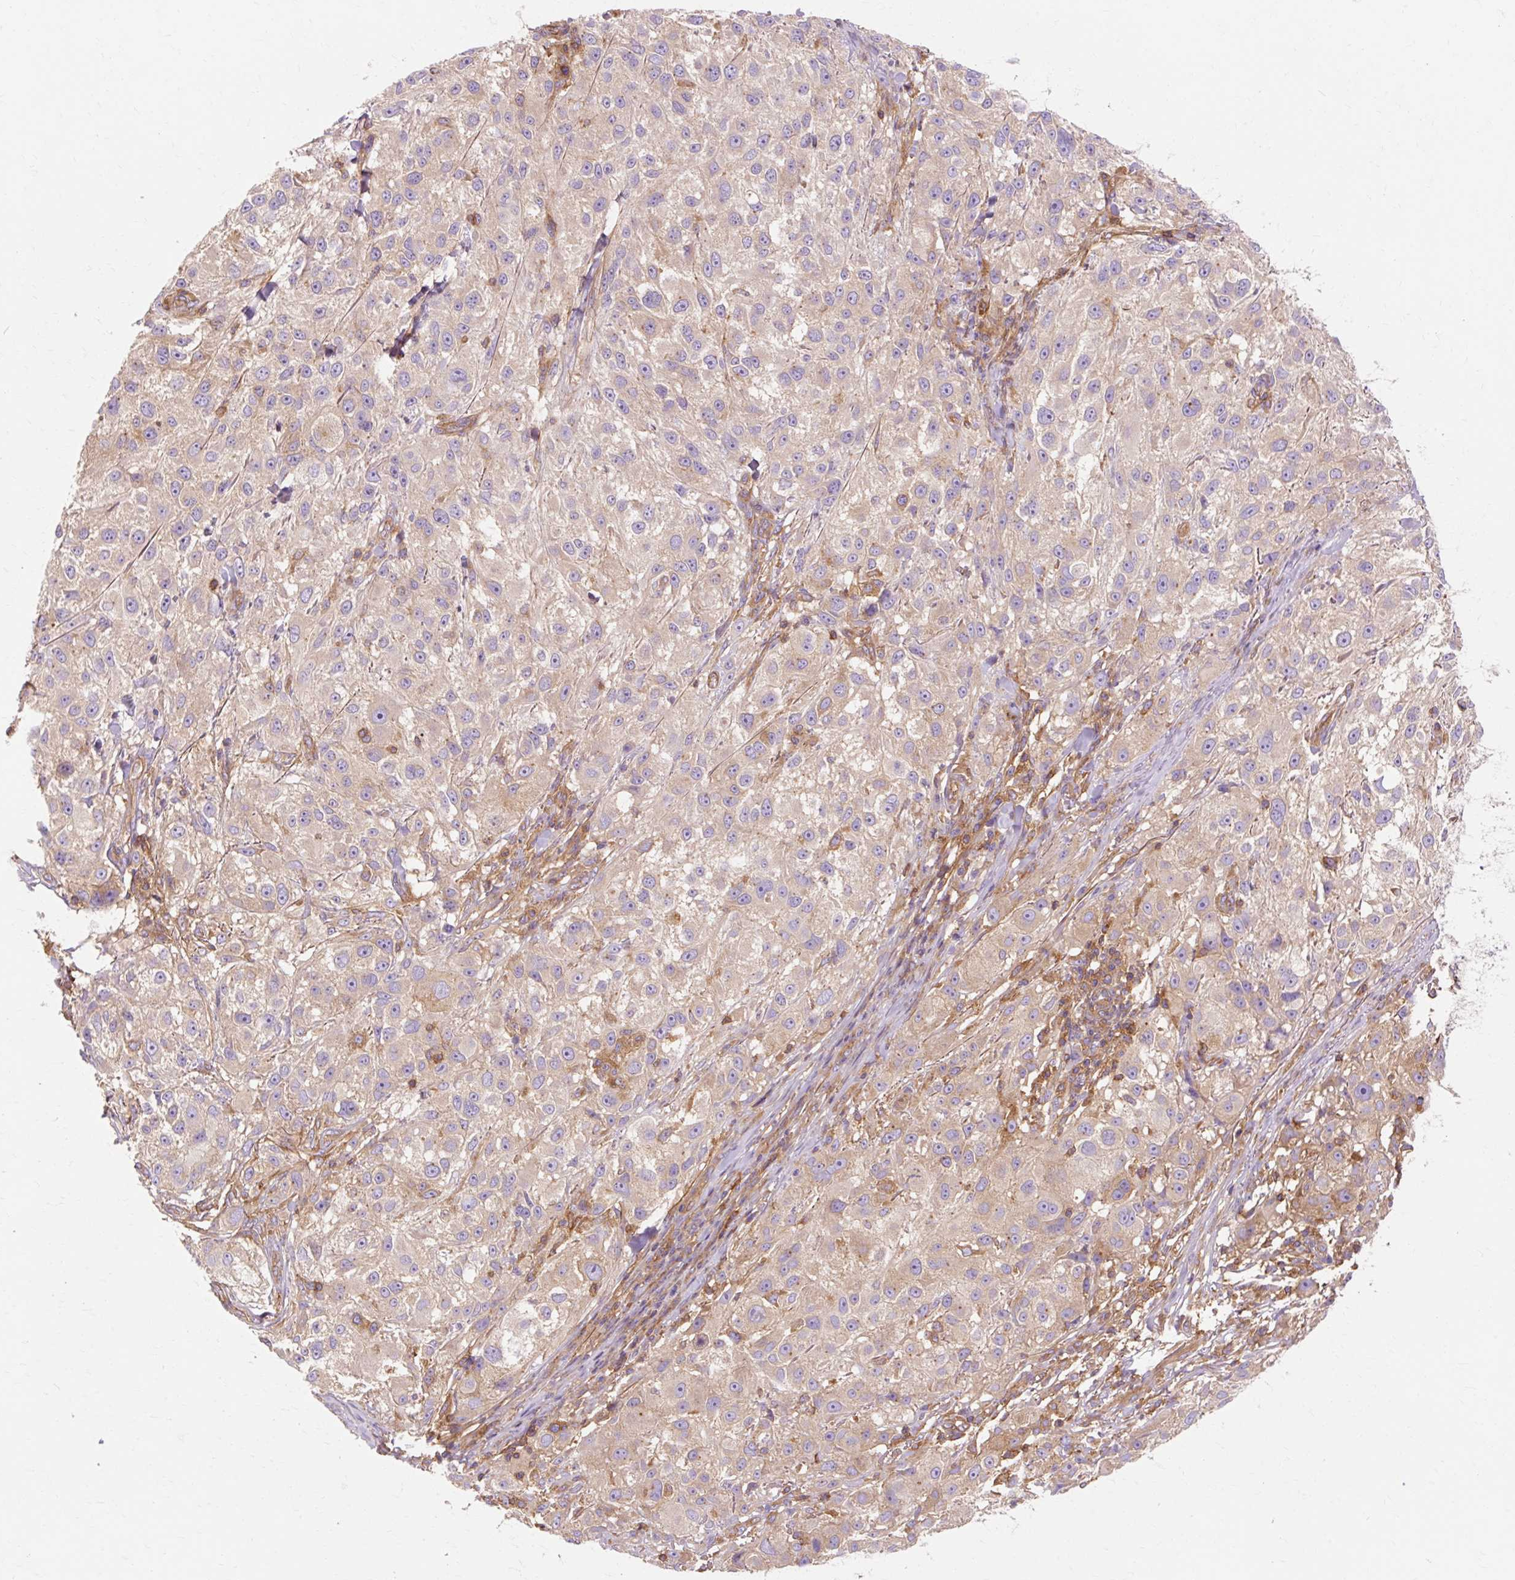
{"staining": {"intensity": "weak", "quantity": "<25%", "location": "cytoplasmic/membranous"}, "tissue": "melanoma", "cell_type": "Tumor cells", "image_type": "cancer", "snomed": [{"axis": "morphology", "description": "Necrosis, NOS"}, {"axis": "morphology", "description": "Malignant melanoma, NOS"}, {"axis": "topography", "description": "Skin"}], "caption": "A high-resolution micrograph shows immunohistochemistry staining of melanoma, which demonstrates no significant positivity in tumor cells.", "gene": "TBC1D2B", "patient": {"sex": "female", "age": 87}}